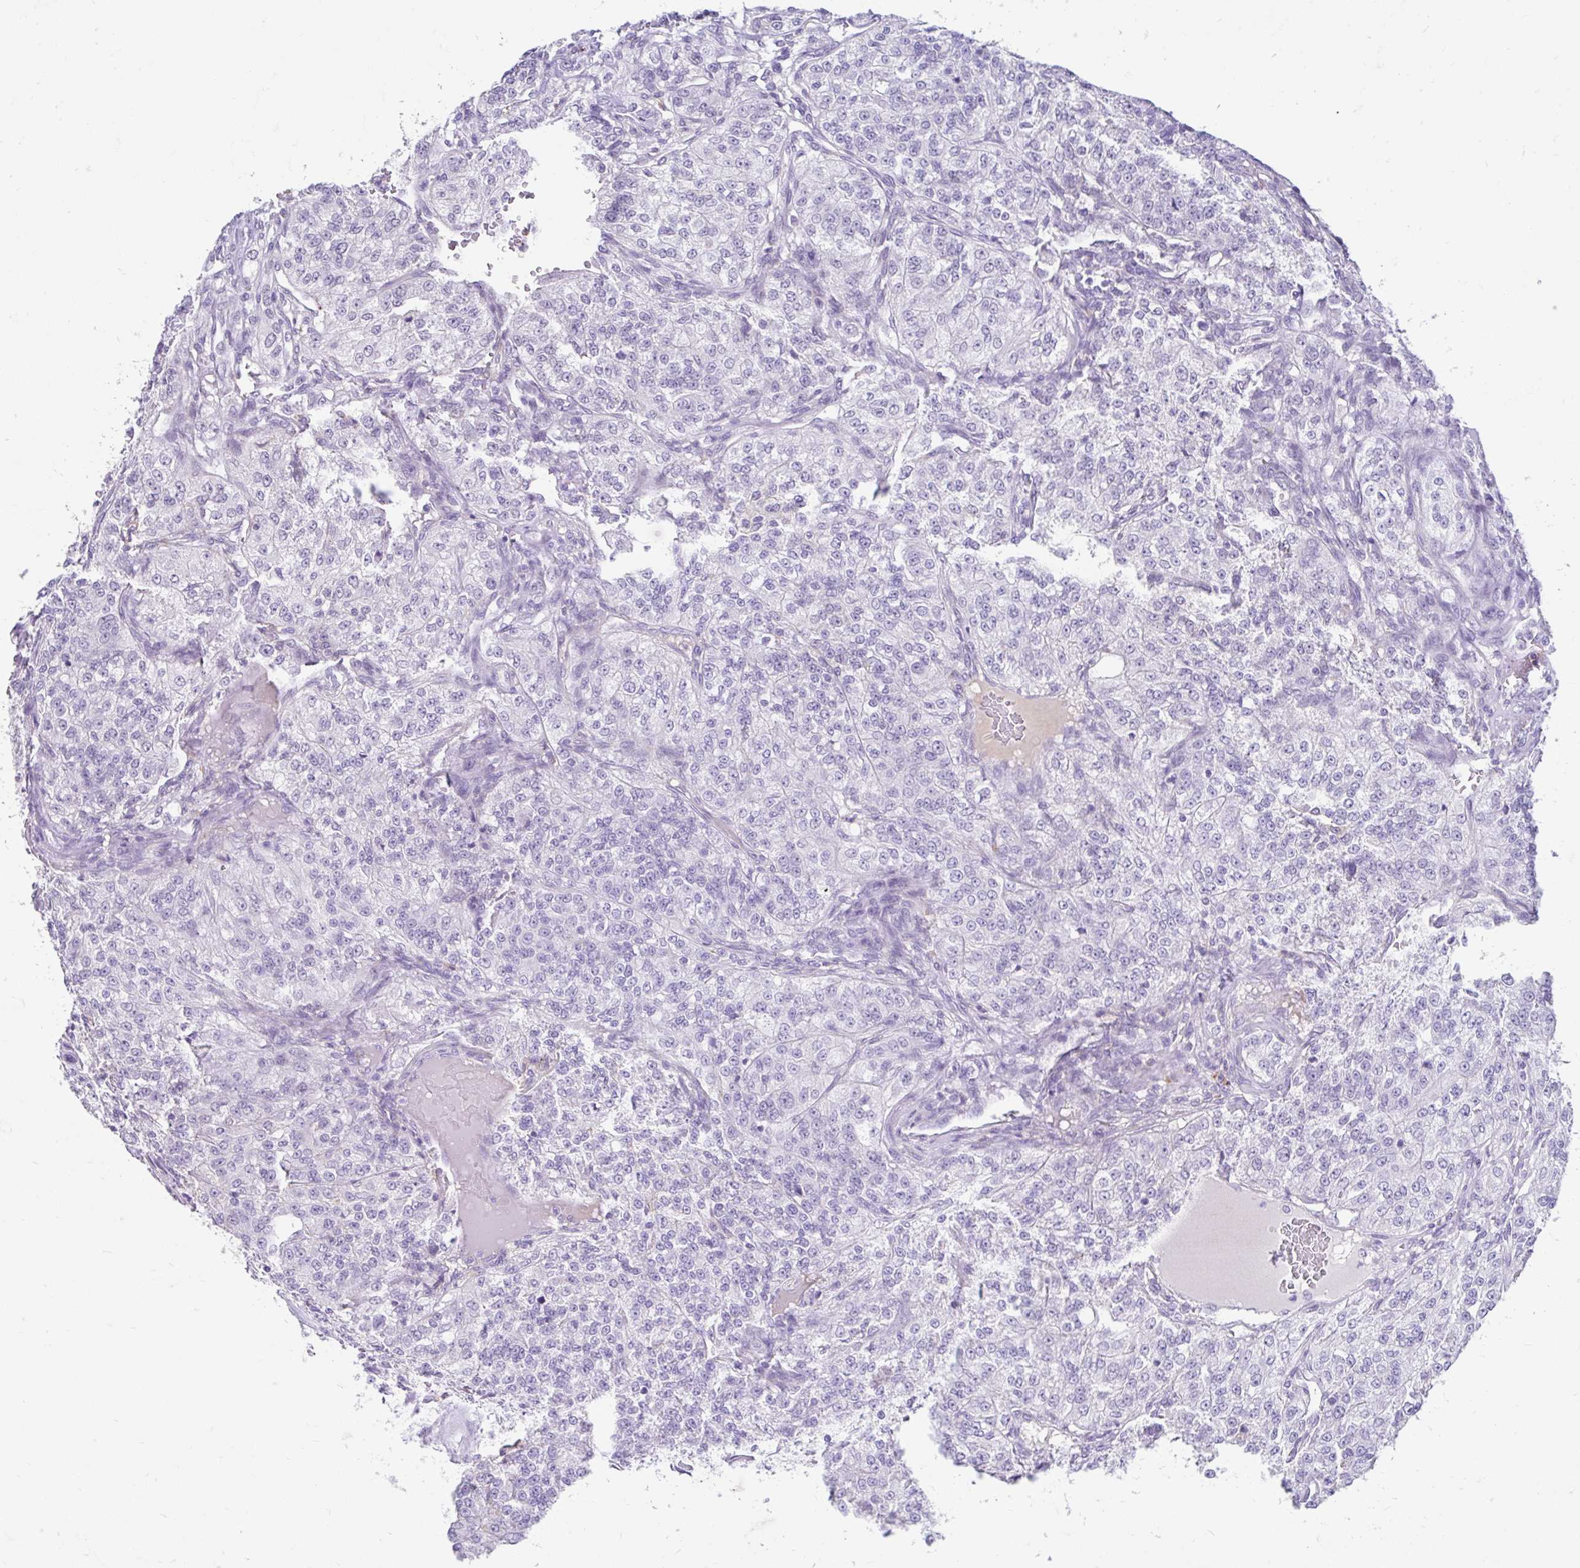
{"staining": {"intensity": "negative", "quantity": "none", "location": "none"}, "tissue": "renal cancer", "cell_type": "Tumor cells", "image_type": "cancer", "snomed": [{"axis": "morphology", "description": "Adenocarcinoma, NOS"}, {"axis": "topography", "description": "Kidney"}], "caption": "There is no significant positivity in tumor cells of renal cancer. (Immunohistochemistry (ihc), brightfield microscopy, high magnification).", "gene": "DCAF17", "patient": {"sex": "female", "age": 63}}